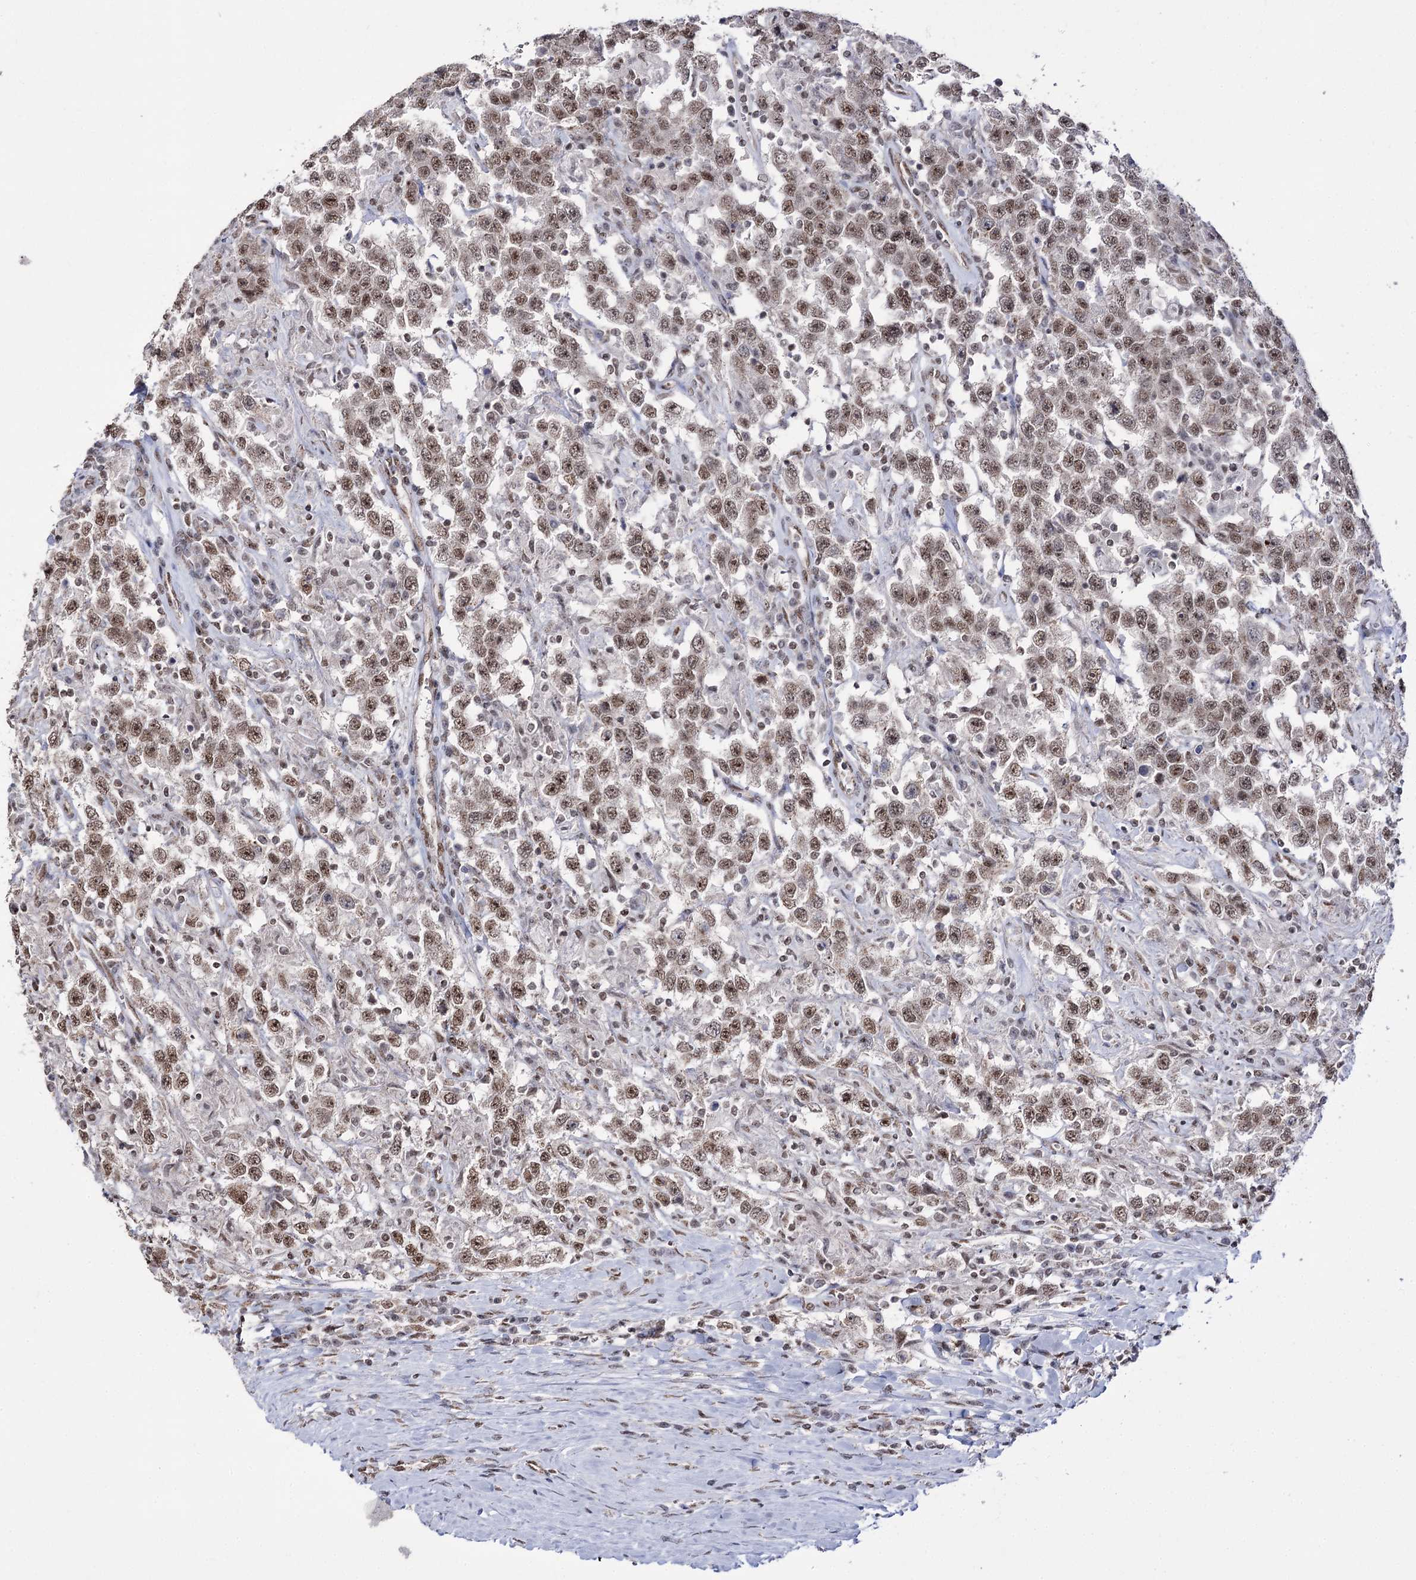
{"staining": {"intensity": "moderate", "quantity": ">75%", "location": "nuclear"}, "tissue": "testis cancer", "cell_type": "Tumor cells", "image_type": "cancer", "snomed": [{"axis": "morphology", "description": "Seminoma, NOS"}, {"axis": "topography", "description": "Testis"}], "caption": "Tumor cells reveal medium levels of moderate nuclear staining in about >75% of cells in testis cancer.", "gene": "VGLL4", "patient": {"sex": "male", "age": 41}}